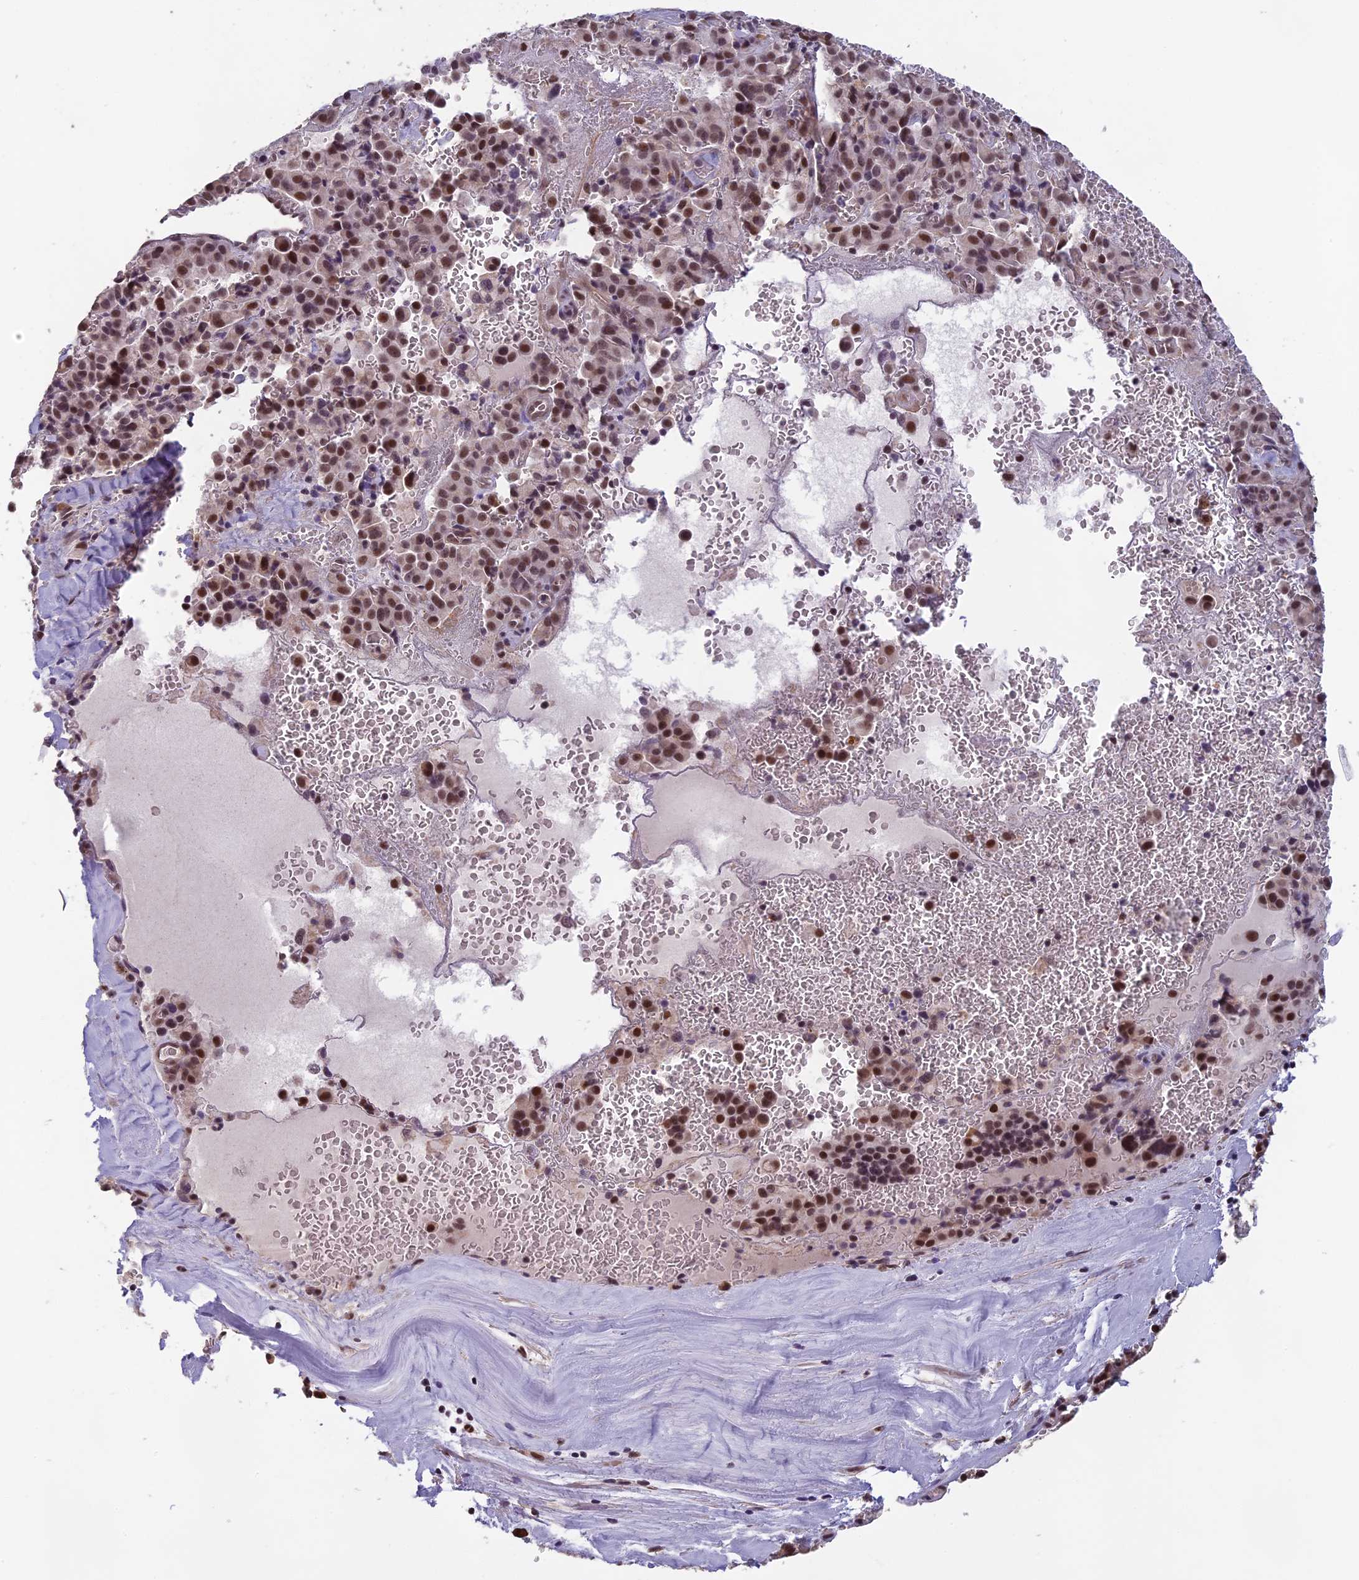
{"staining": {"intensity": "moderate", "quantity": ">75%", "location": "nuclear"}, "tissue": "pancreatic cancer", "cell_type": "Tumor cells", "image_type": "cancer", "snomed": [{"axis": "morphology", "description": "Adenocarcinoma, NOS"}, {"axis": "topography", "description": "Pancreas"}], "caption": "Immunohistochemical staining of human pancreatic adenocarcinoma reveals moderate nuclear protein expression in approximately >75% of tumor cells.", "gene": "MORF4L1", "patient": {"sex": "male", "age": 65}}